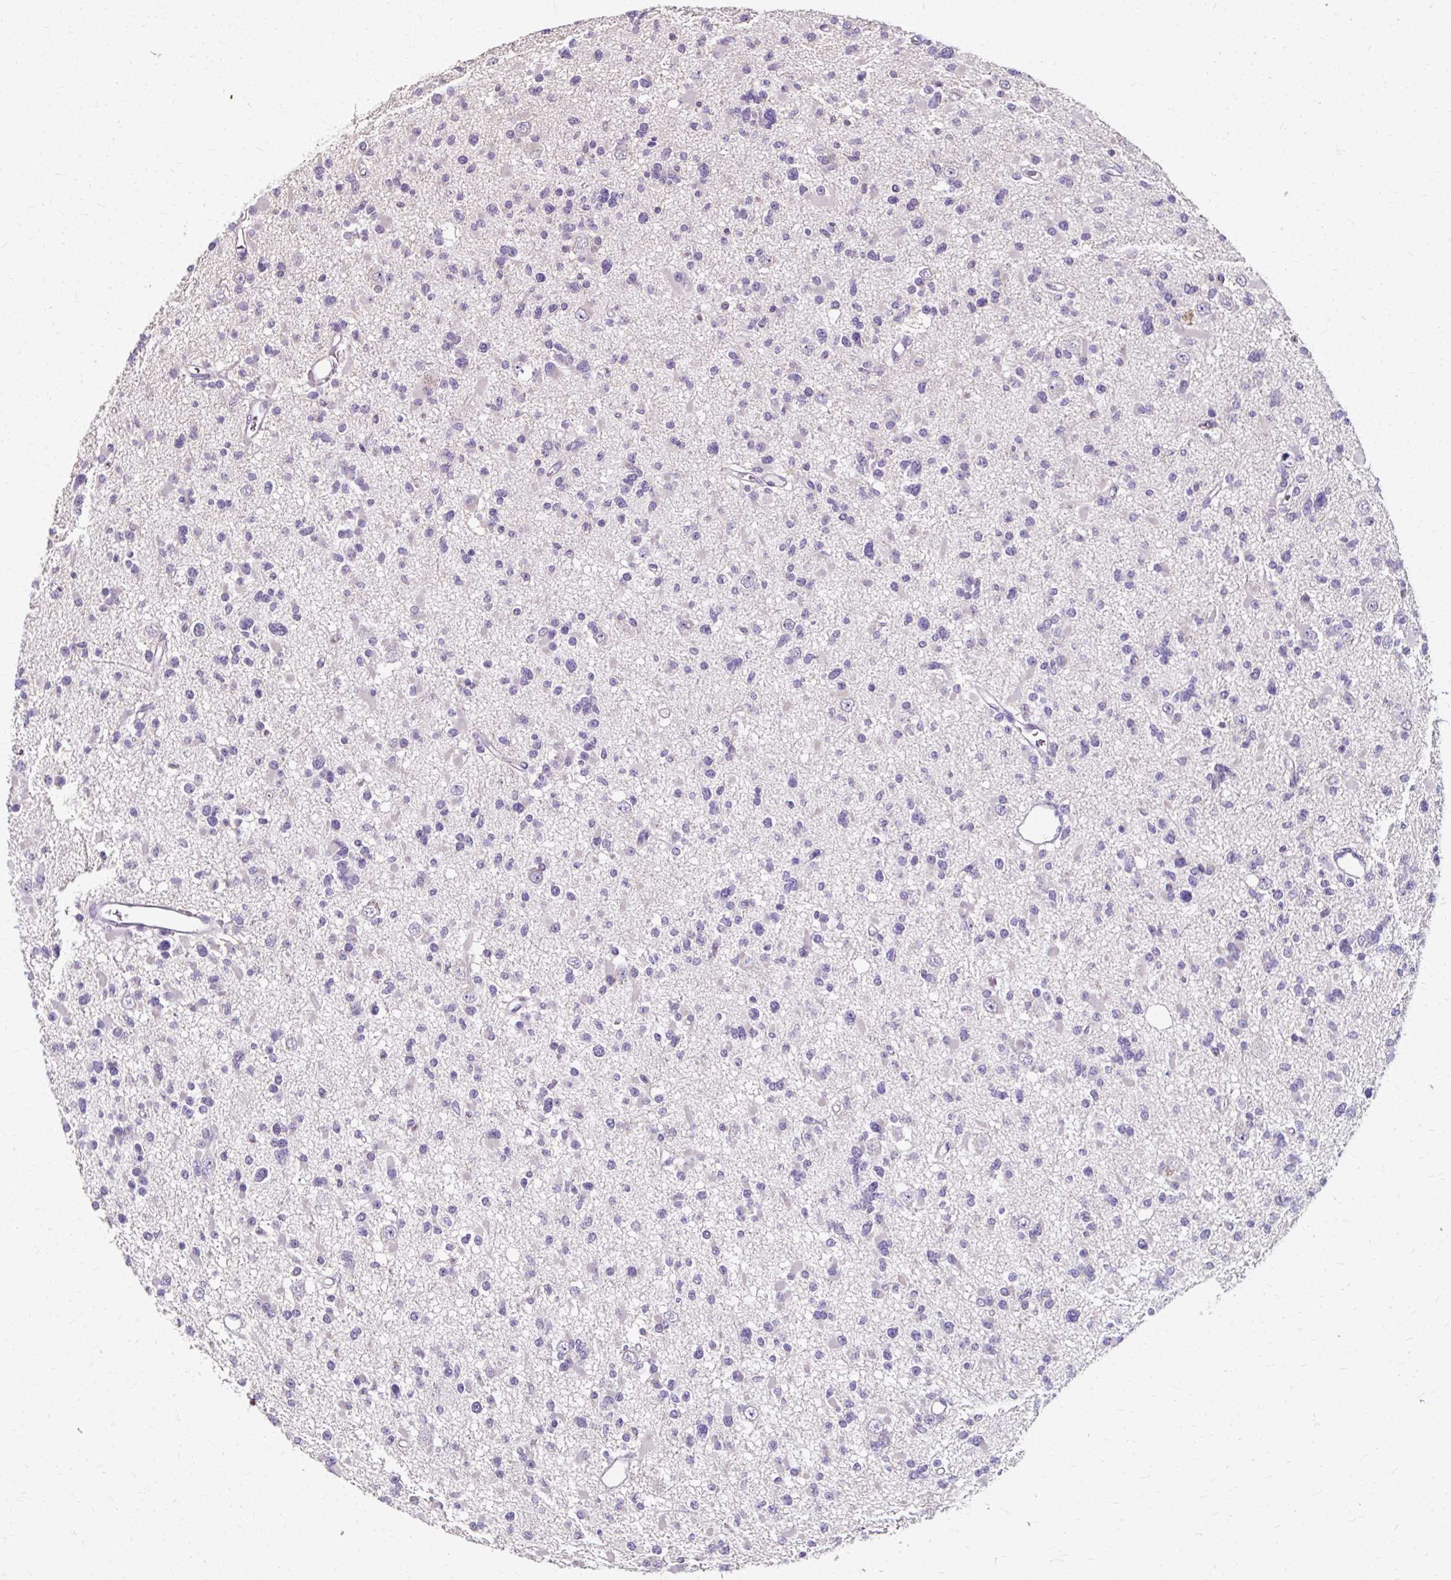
{"staining": {"intensity": "negative", "quantity": "none", "location": "none"}, "tissue": "glioma", "cell_type": "Tumor cells", "image_type": "cancer", "snomed": [{"axis": "morphology", "description": "Glioma, malignant, Low grade"}, {"axis": "topography", "description": "Brain"}], "caption": "Photomicrograph shows no protein staining in tumor cells of glioma tissue.", "gene": "KLHL24", "patient": {"sex": "female", "age": 22}}